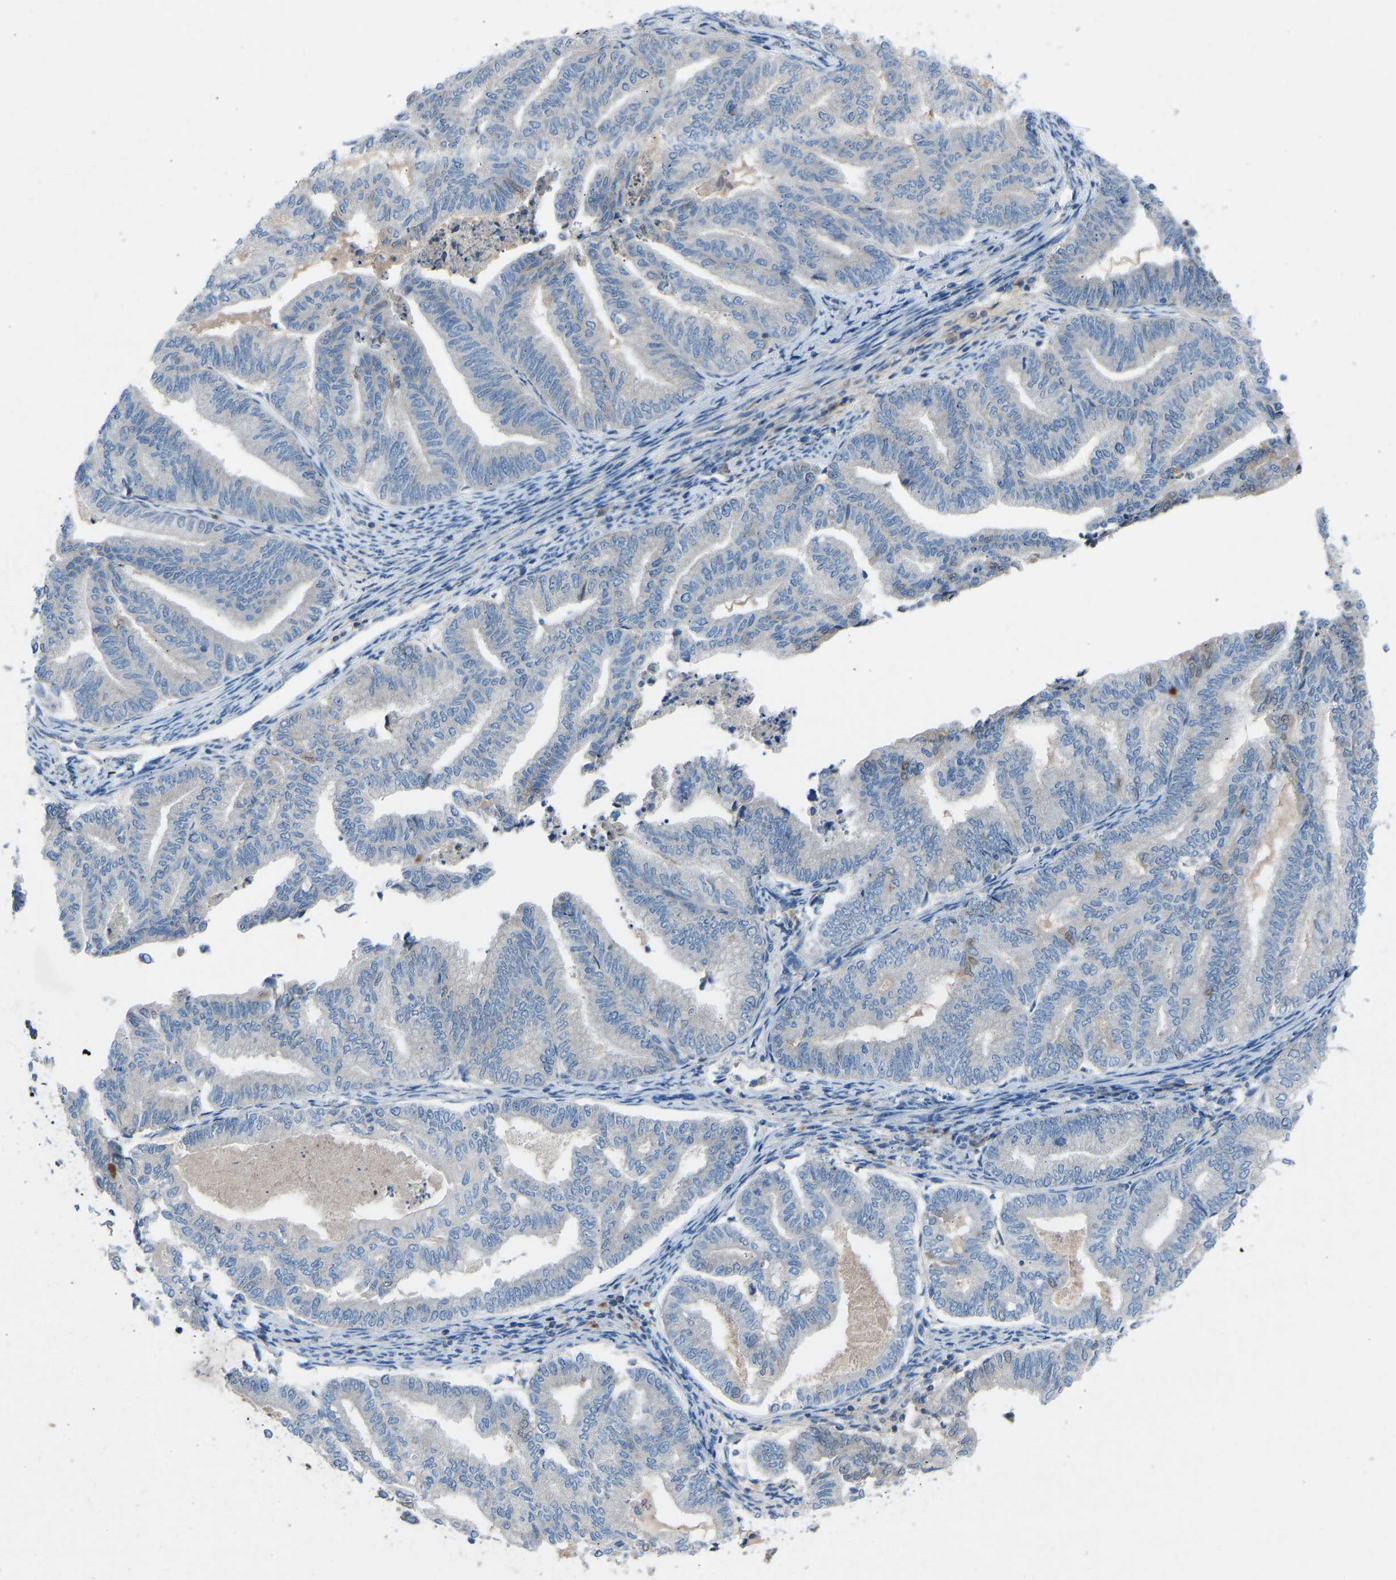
{"staining": {"intensity": "negative", "quantity": "none", "location": "none"}, "tissue": "endometrial cancer", "cell_type": "Tumor cells", "image_type": "cancer", "snomed": [{"axis": "morphology", "description": "Adenocarcinoma, NOS"}, {"axis": "topography", "description": "Endometrium"}], "caption": "Tumor cells are negative for brown protein staining in adenocarcinoma (endometrial).", "gene": "GRK6", "patient": {"sex": "female", "age": 79}}